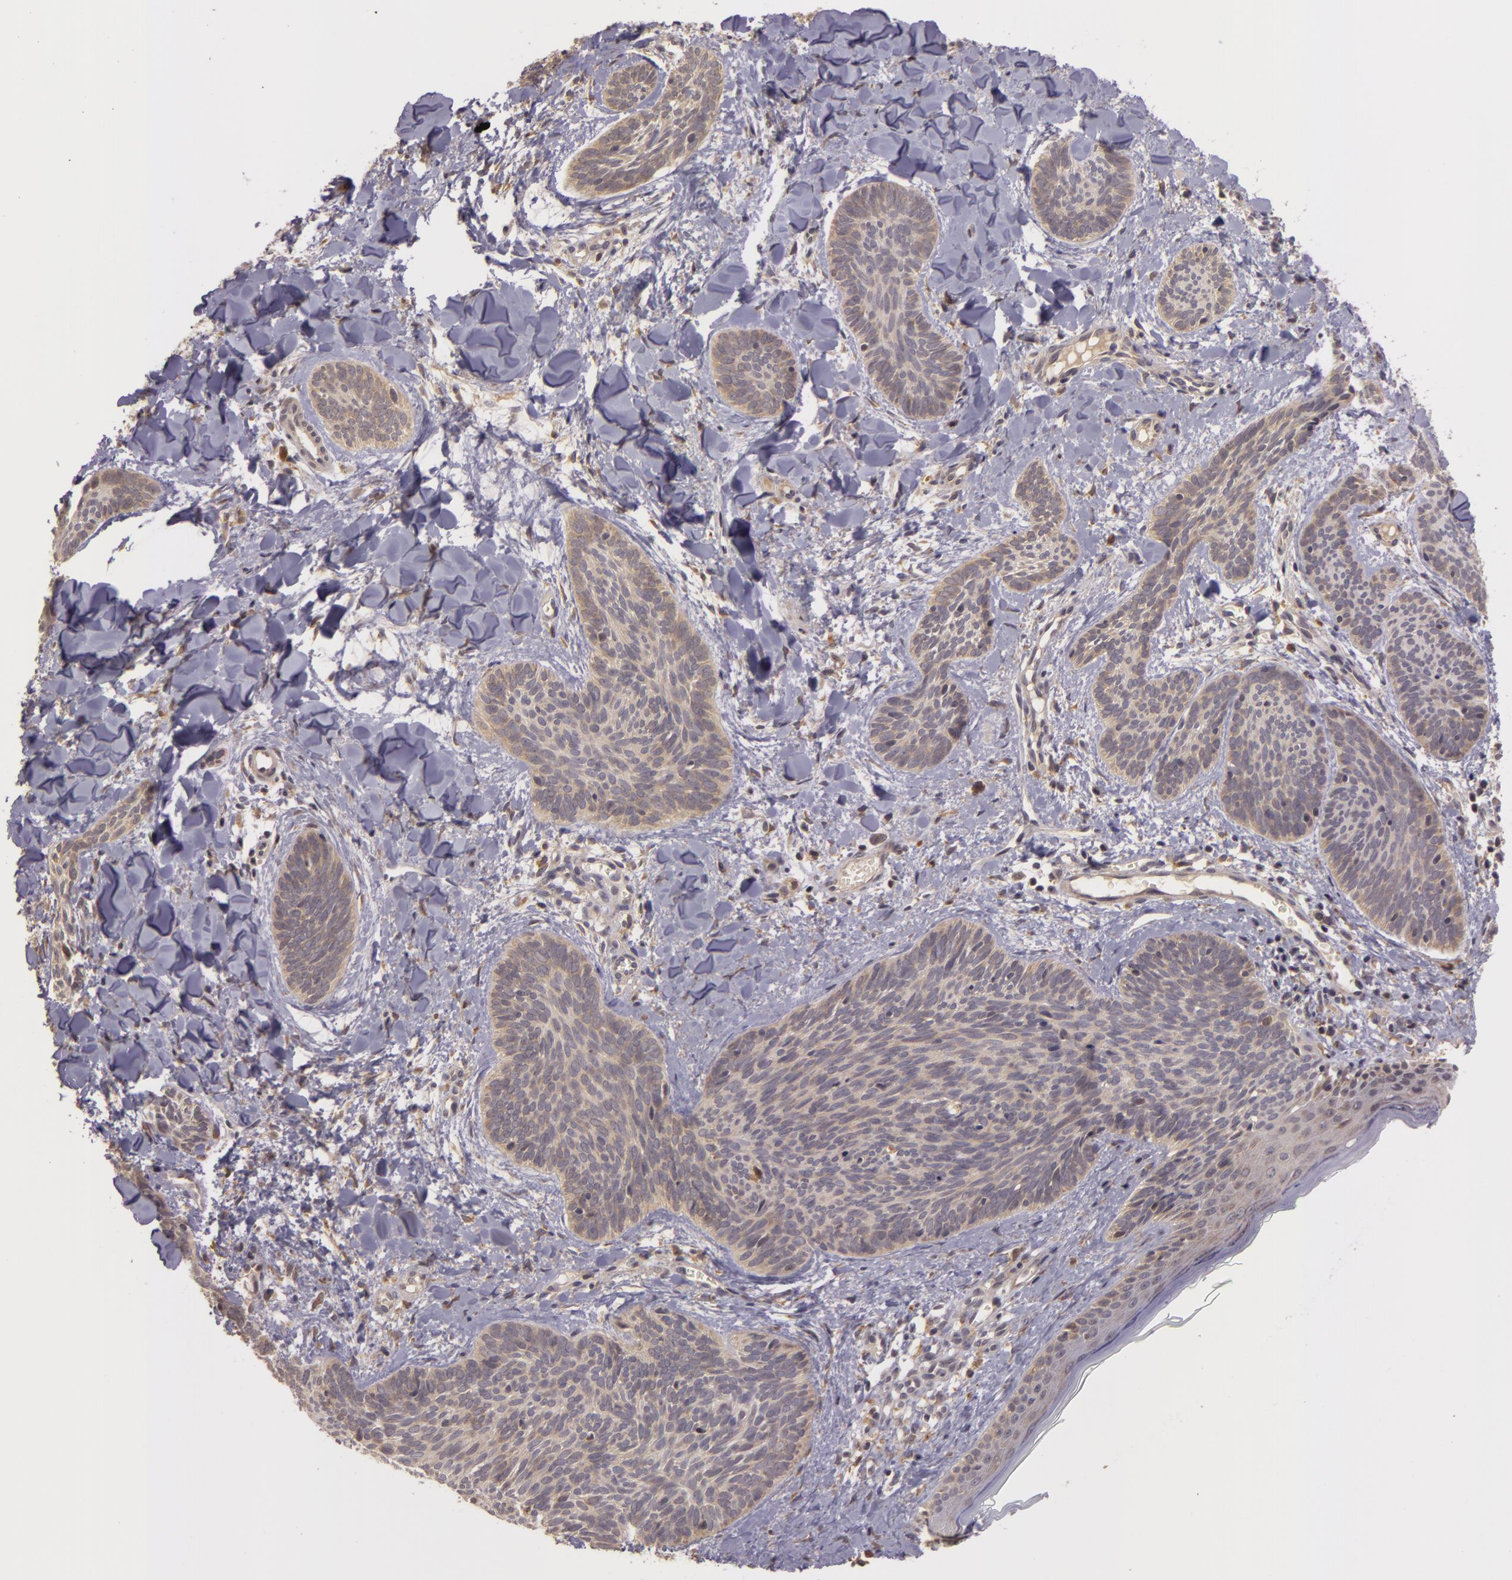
{"staining": {"intensity": "negative", "quantity": "none", "location": "none"}, "tissue": "skin cancer", "cell_type": "Tumor cells", "image_type": "cancer", "snomed": [{"axis": "morphology", "description": "Basal cell carcinoma"}, {"axis": "topography", "description": "Skin"}], "caption": "Human skin basal cell carcinoma stained for a protein using immunohistochemistry (IHC) demonstrates no expression in tumor cells.", "gene": "PPP1R3F", "patient": {"sex": "female", "age": 81}}